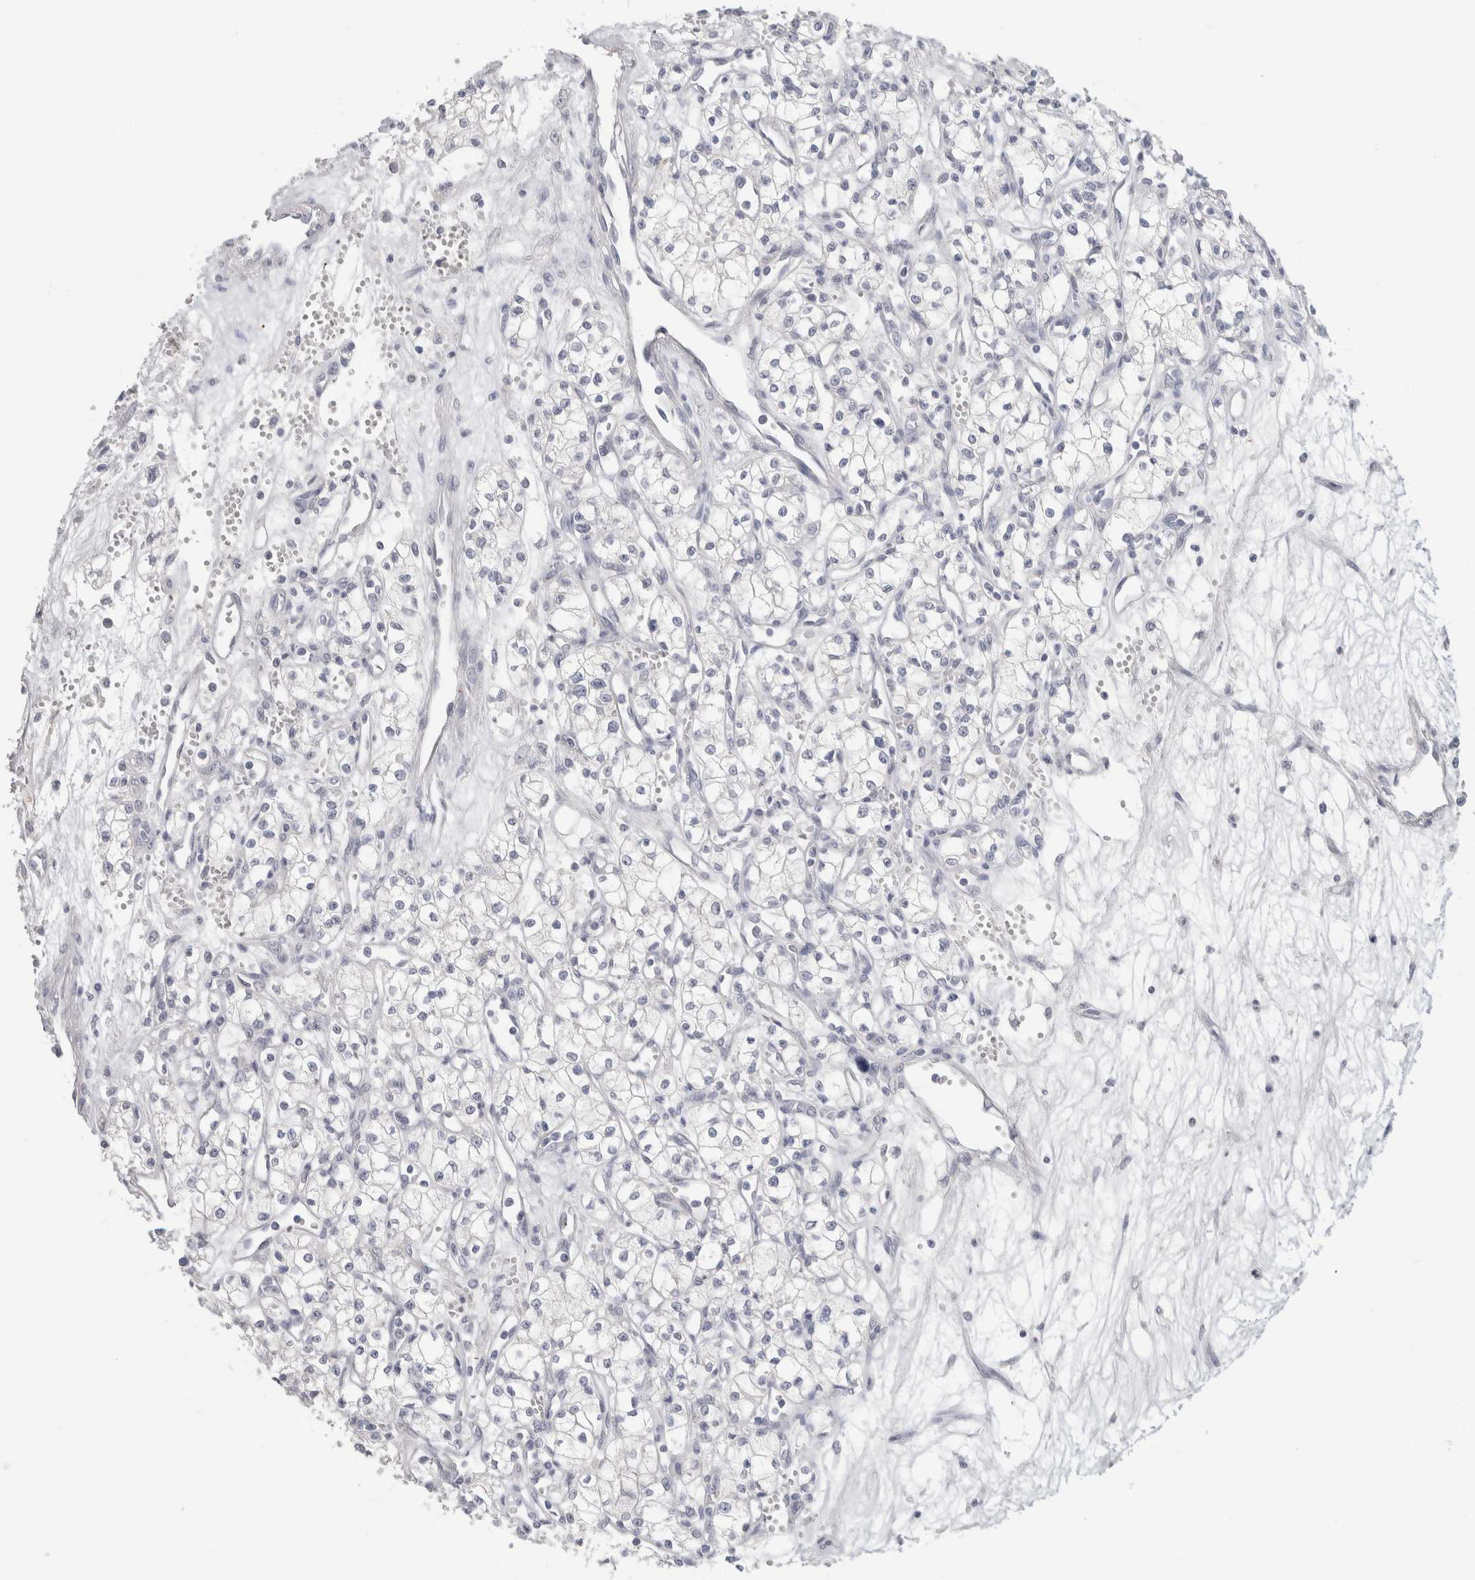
{"staining": {"intensity": "negative", "quantity": "none", "location": "none"}, "tissue": "renal cancer", "cell_type": "Tumor cells", "image_type": "cancer", "snomed": [{"axis": "morphology", "description": "Adenocarcinoma, NOS"}, {"axis": "topography", "description": "Kidney"}], "caption": "A high-resolution image shows immunohistochemistry (IHC) staining of renal adenocarcinoma, which exhibits no significant positivity in tumor cells.", "gene": "SLC6A1", "patient": {"sex": "male", "age": 59}}